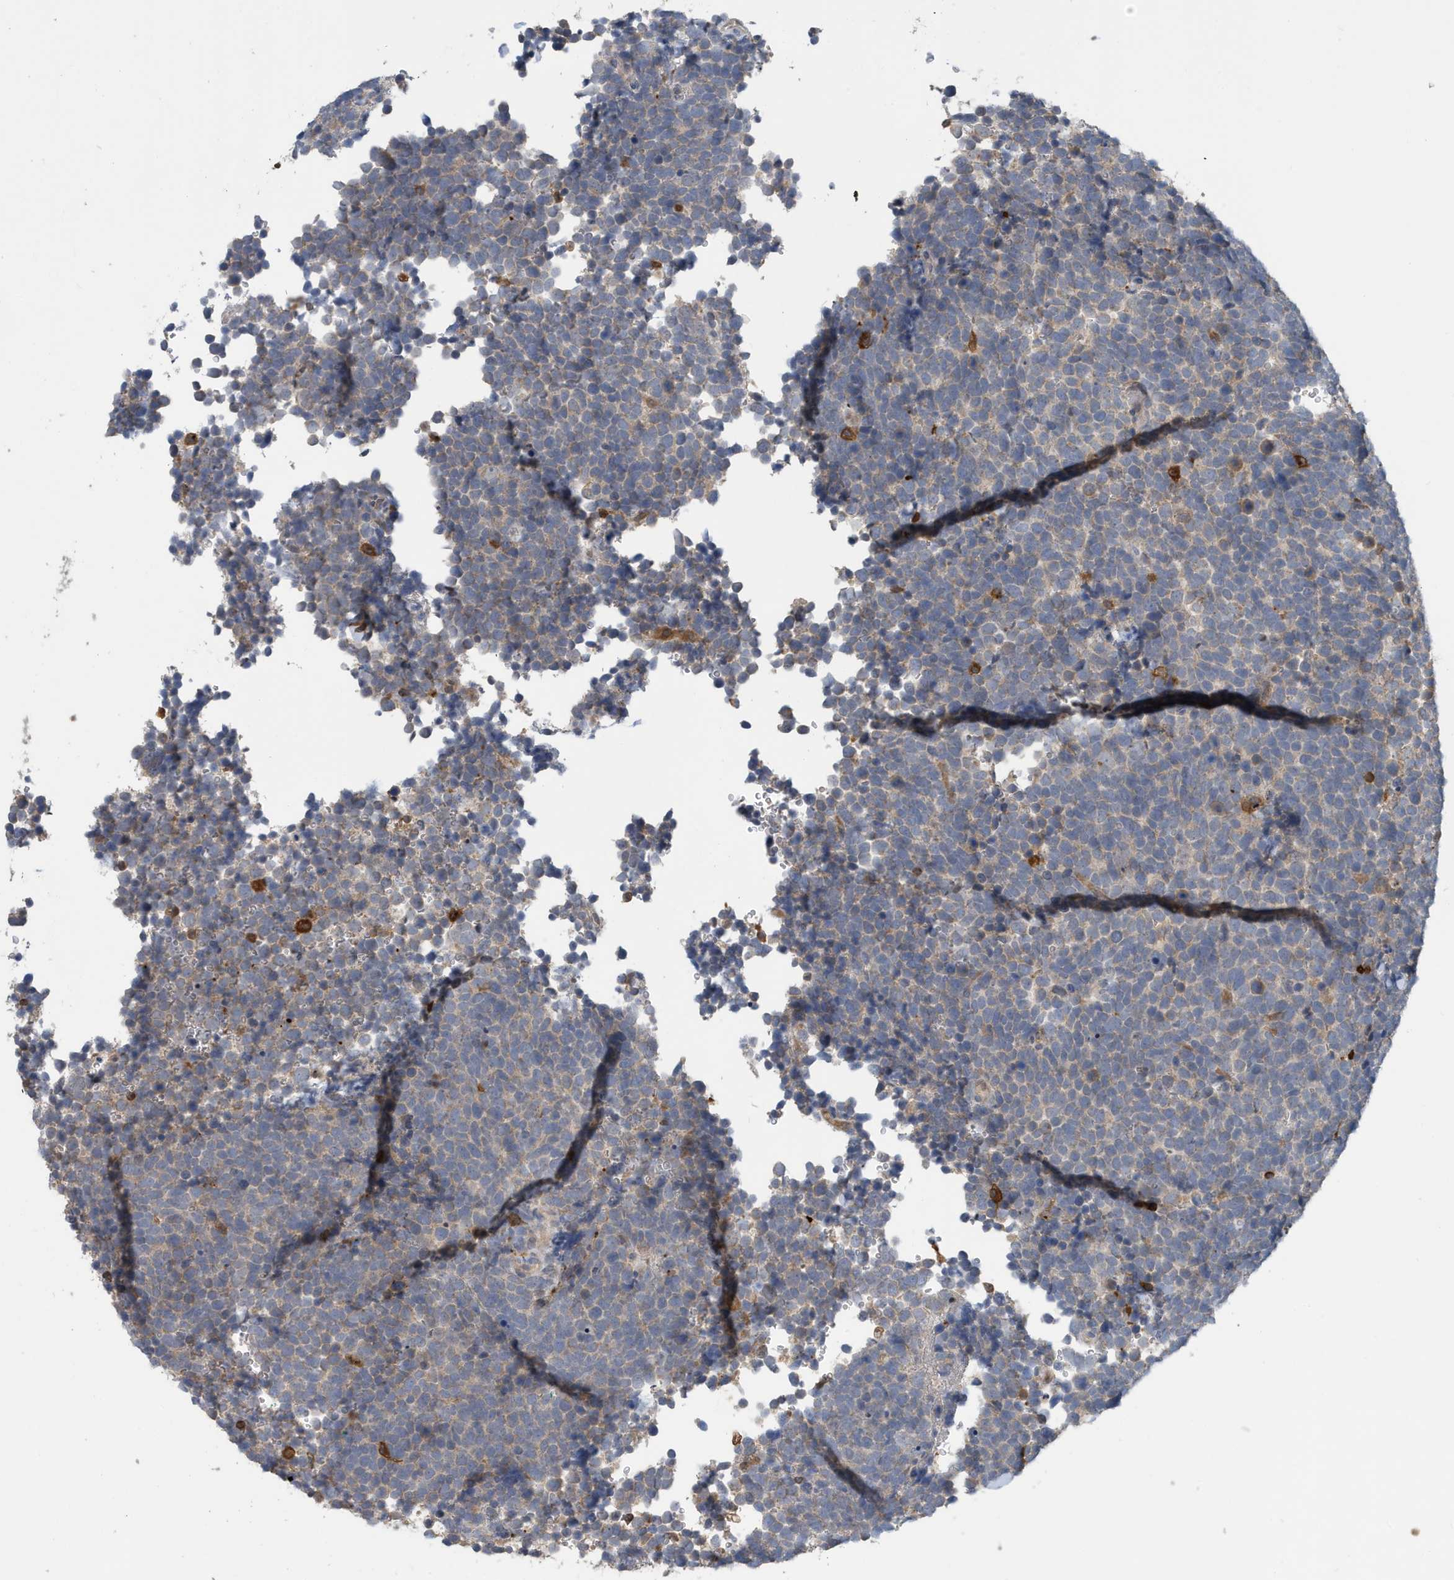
{"staining": {"intensity": "negative", "quantity": "none", "location": "none"}, "tissue": "urothelial cancer", "cell_type": "Tumor cells", "image_type": "cancer", "snomed": [{"axis": "morphology", "description": "Urothelial carcinoma, High grade"}, {"axis": "topography", "description": "Urinary bladder"}], "caption": "Urothelial cancer was stained to show a protein in brown. There is no significant expression in tumor cells. (Stains: DAB immunohistochemistry with hematoxylin counter stain, Microscopy: brightfield microscopy at high magnification).", "gene": "NSUN3", "patient": {"sex": "female", "age": 82}}